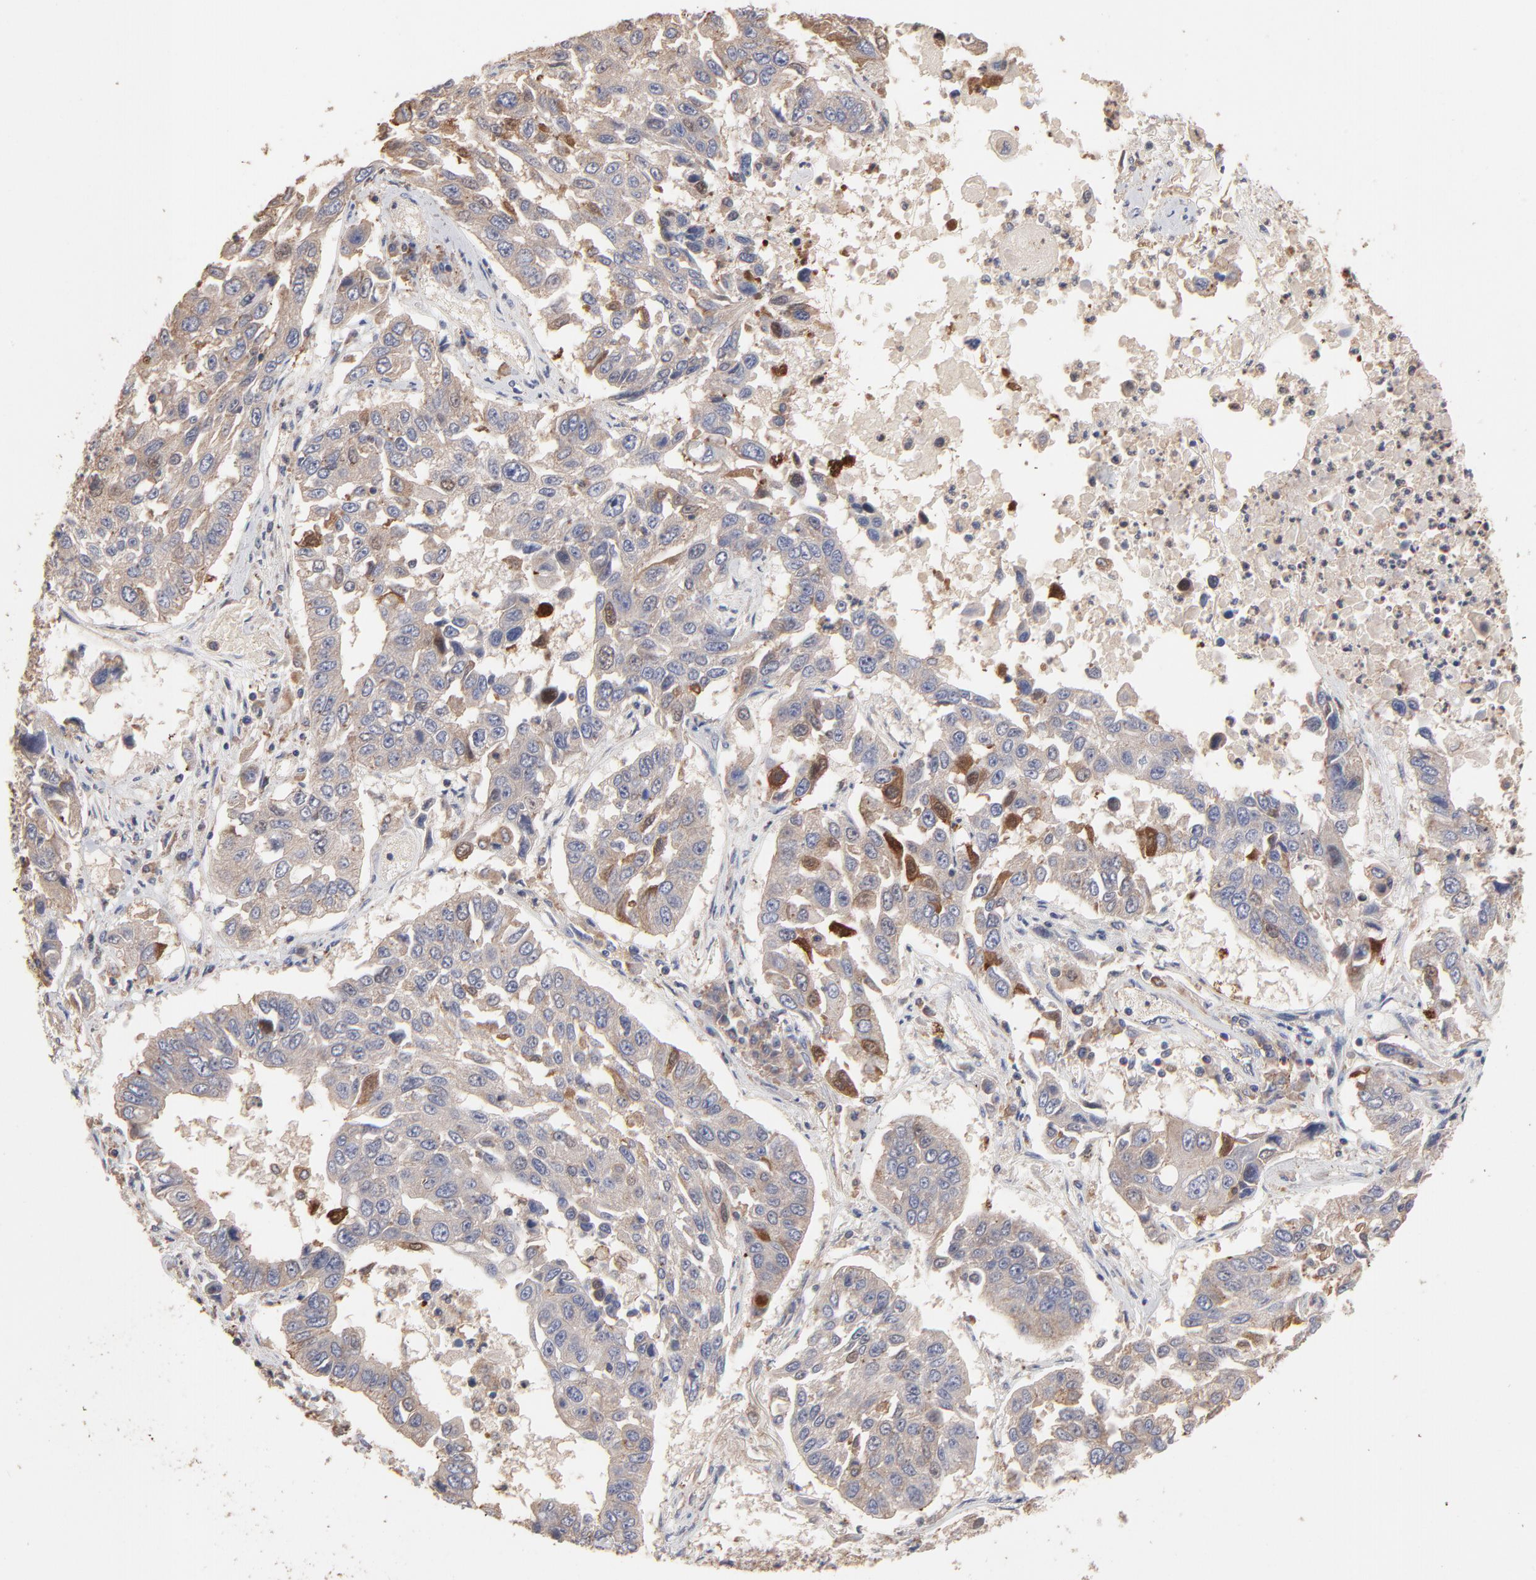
{"staining": {"intensity": "moderate", "quantity": ">75%", "location": "cytoplasmic/membranous"}, "tissue": "lung cancer", "cell_type": "Tumor cells", "image_type": "cancer", "snomed": [{"axis": "morphology", "description": "Squamous cell carcinoma, NOS"}, {"axis": "topography", "description": "Lung"}], "caption": "Human lung cancer stained with a brown dye shows moderate cytoplasmic/membranous positive staining in approximately >75% of tumor cells.", "gene": "TANGO2", "patient": {"sex": "male", "age": 71}}